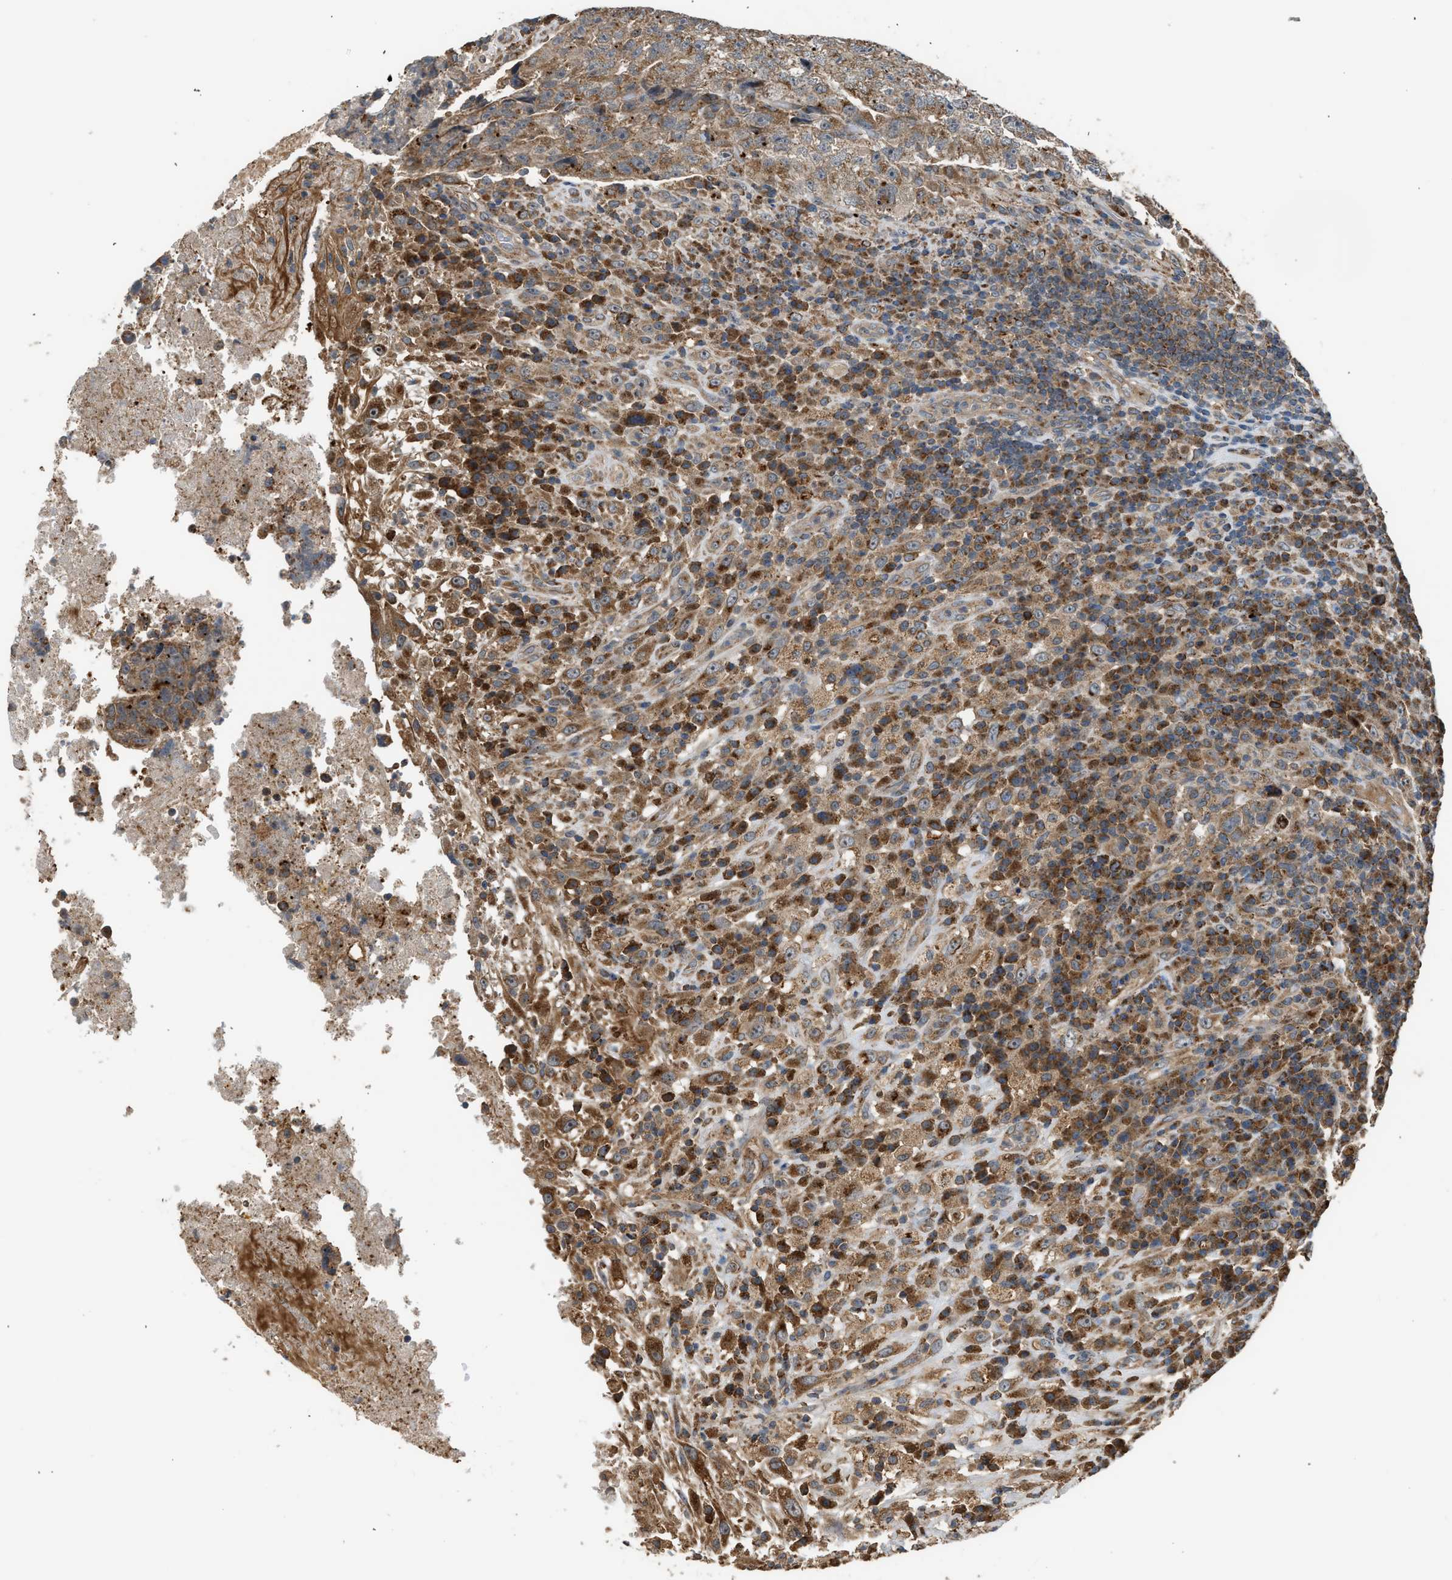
{"staining": {"intensity": "moderate", "quantity": ">75%", "location": "cytoplasmic/membranous"}, "tissue": "testis cancer", "cell_type": "Tumor cells", "image_type": "cancer", "snomed": [{"axis": "morphology", "description": "Necrosis, NOS"}, {"axis": "morphology", "description": "Carcinoma, Embryonal, NOS"}, {"axis": "topography", "description": "Testis"}], "caption": "Testis cancer (embryonal carcinoma) was stained to show a protein in brown. There is medium levels of moderate cytoplasmic/membranous staining in approximately >75% of tumor cells.", "gene": "STARD3", "patient": {"sex": "male", "age": 19}}